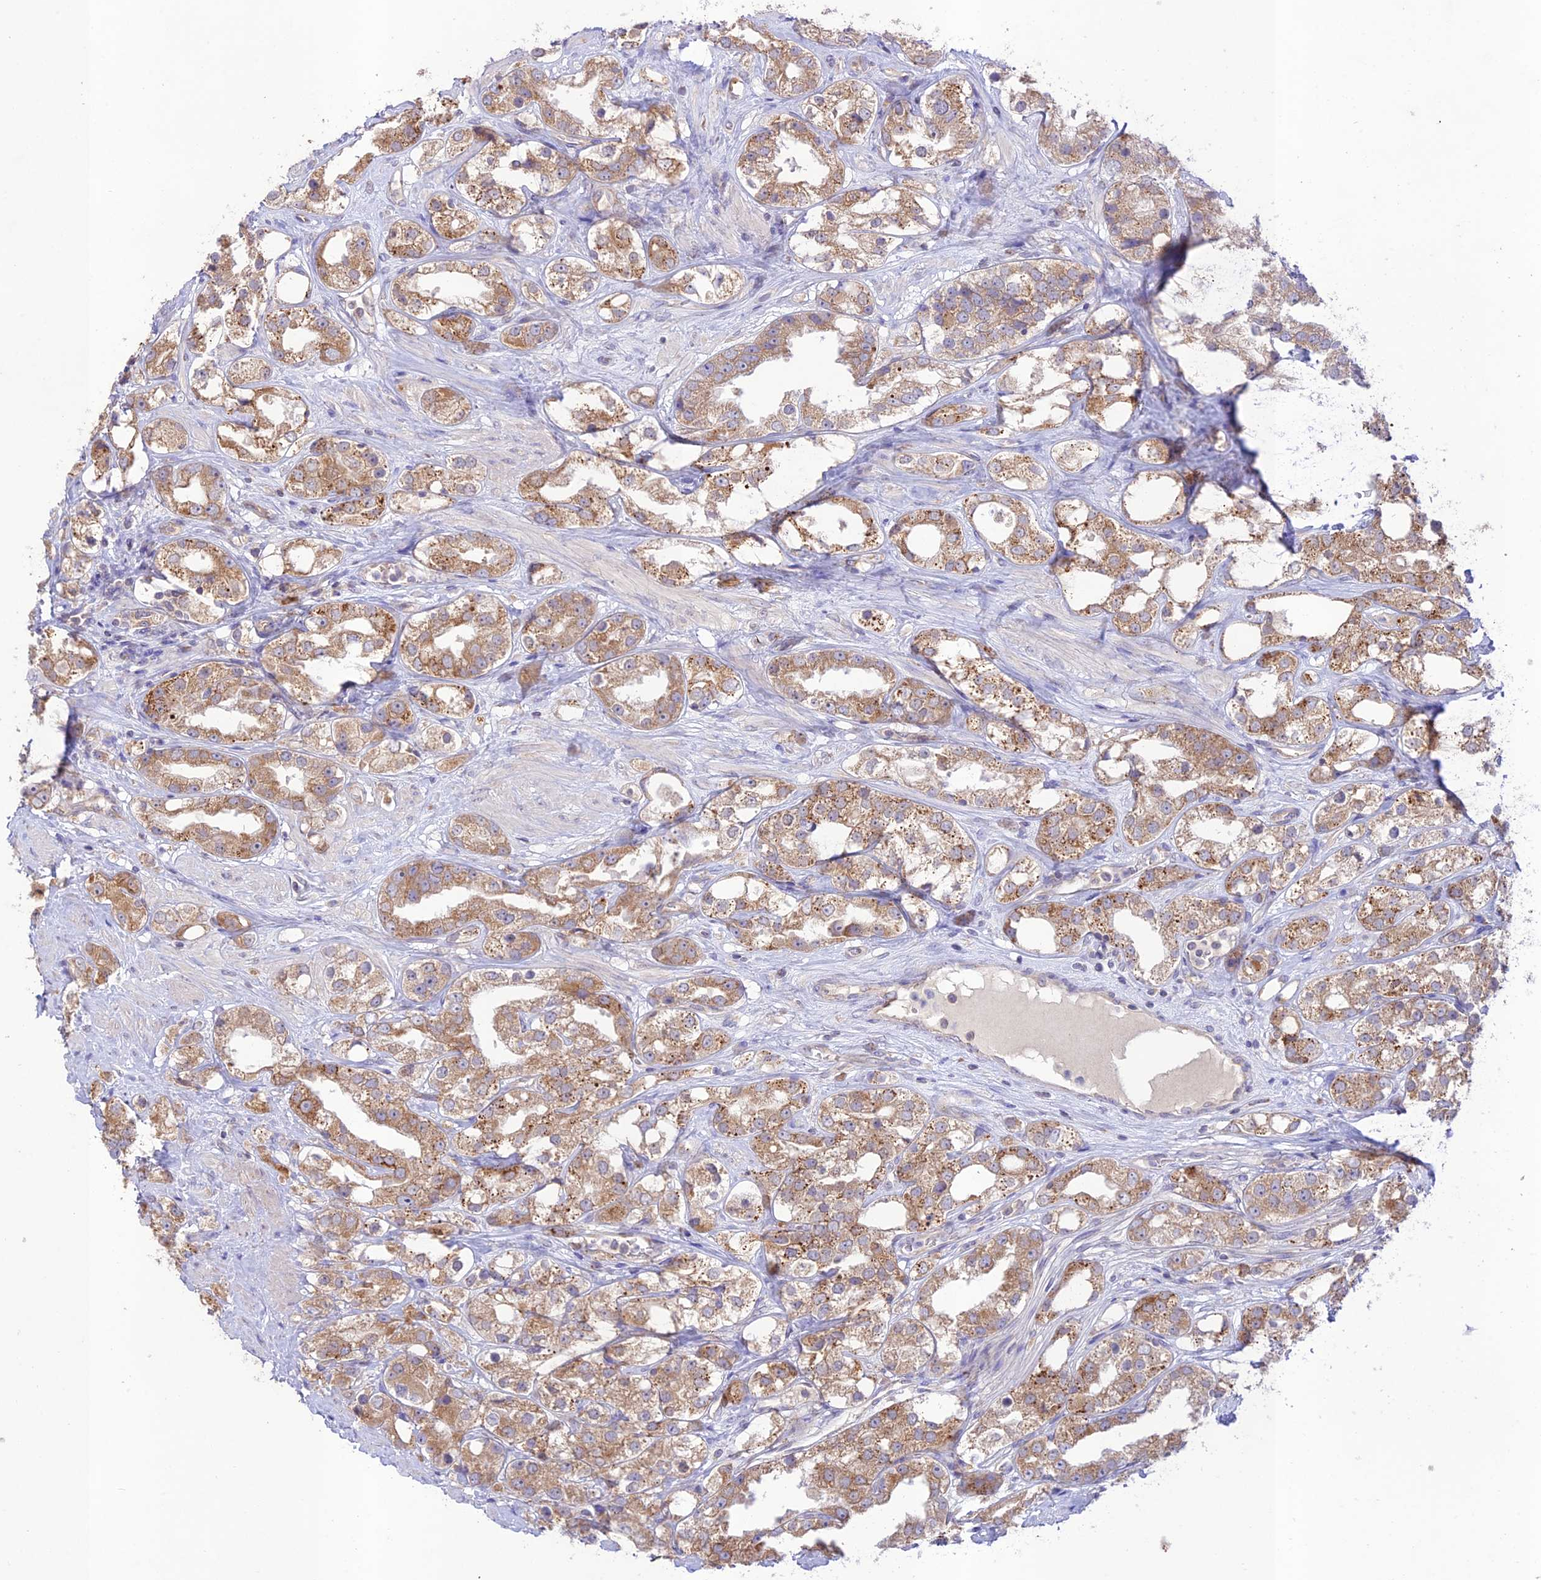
{"staining": {"intensity": "moderate", "quantity": ">75%", "location": "cytoplasmic/membranous"}, "tissue": "prostate cancer", "cell_type": "Tumor cells", "image_type": "cancer", "snomed": [{"axis": "morphology", "description": "Adenocarcinoma, NOS"}, {"axis": "topography", "description": "Prostate"}], "caption": "IHC staining of adenocarcinoma (prostate), which reveals medium levels of moderate cytoplasmic/membranous expression in about >75% of tumor cells indicating moderate cytoplasmic/membranous protein staining. The staining was performed using DAB (3,3'-diaminobenzidine) (brown) for protein detection and nuclei were counterstained in hematoxylin (blue).", "gene": "TMEM259", "patient": {"sex": "male", "age": 79}}